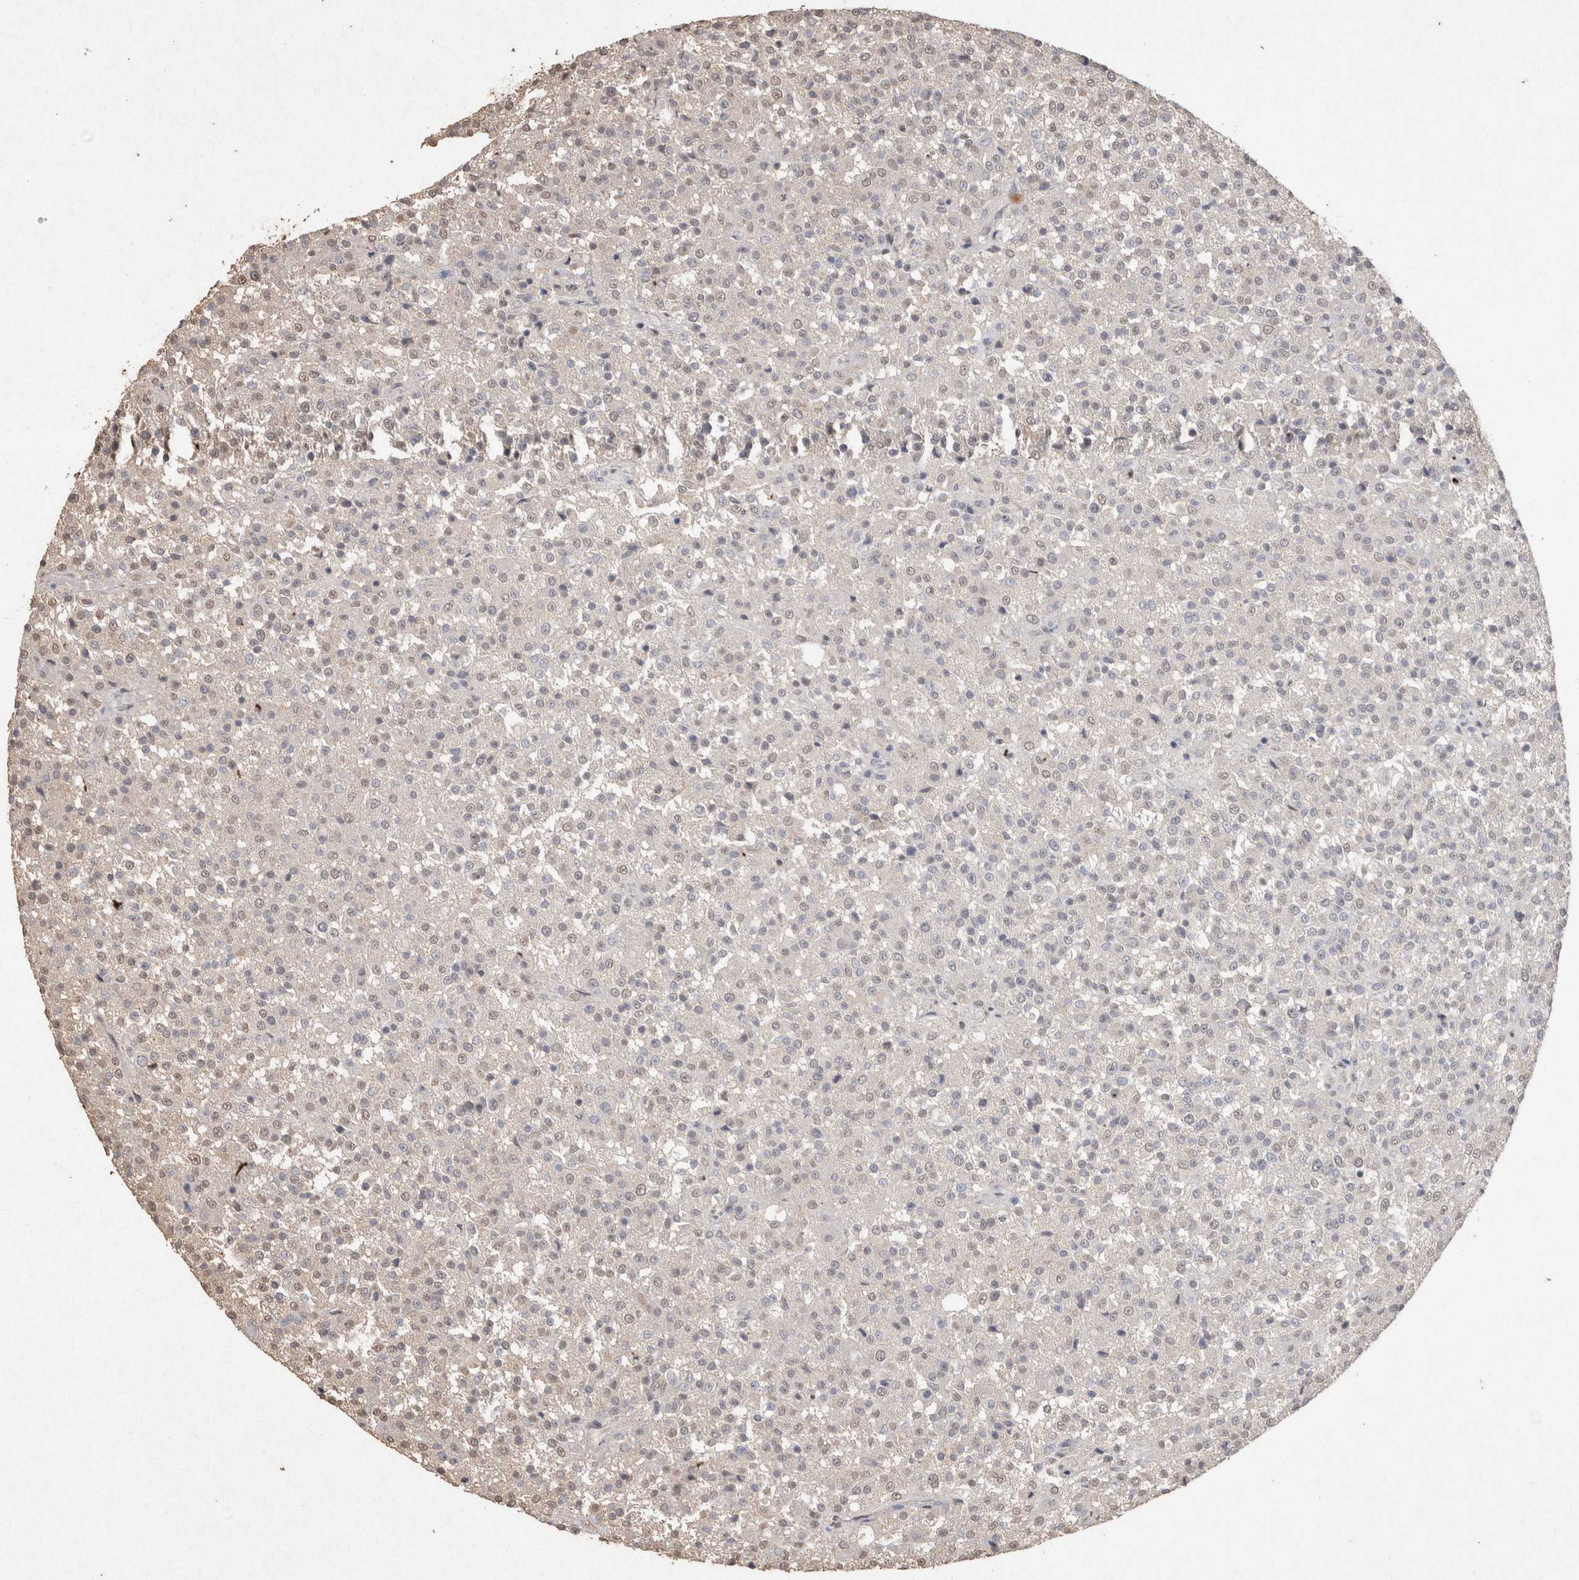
{"staining": {"intensity": "negative", "quantity": "none", "location": "none"}, "tissue": "testis cancer", "cell_type": "Tumor cells", "image_type": "cancer", "snomed": [{"axis": "morphology", "description": "Seminoma, NOS"}, {"axis": "topography", "description": "Testis"}], "caption": "Seminoma (testis) was stained to show a protein in brown. There is no significant positivity in tumor cells.", "gene": "MLX", "patient": {"sex": "male", "age": 59}}